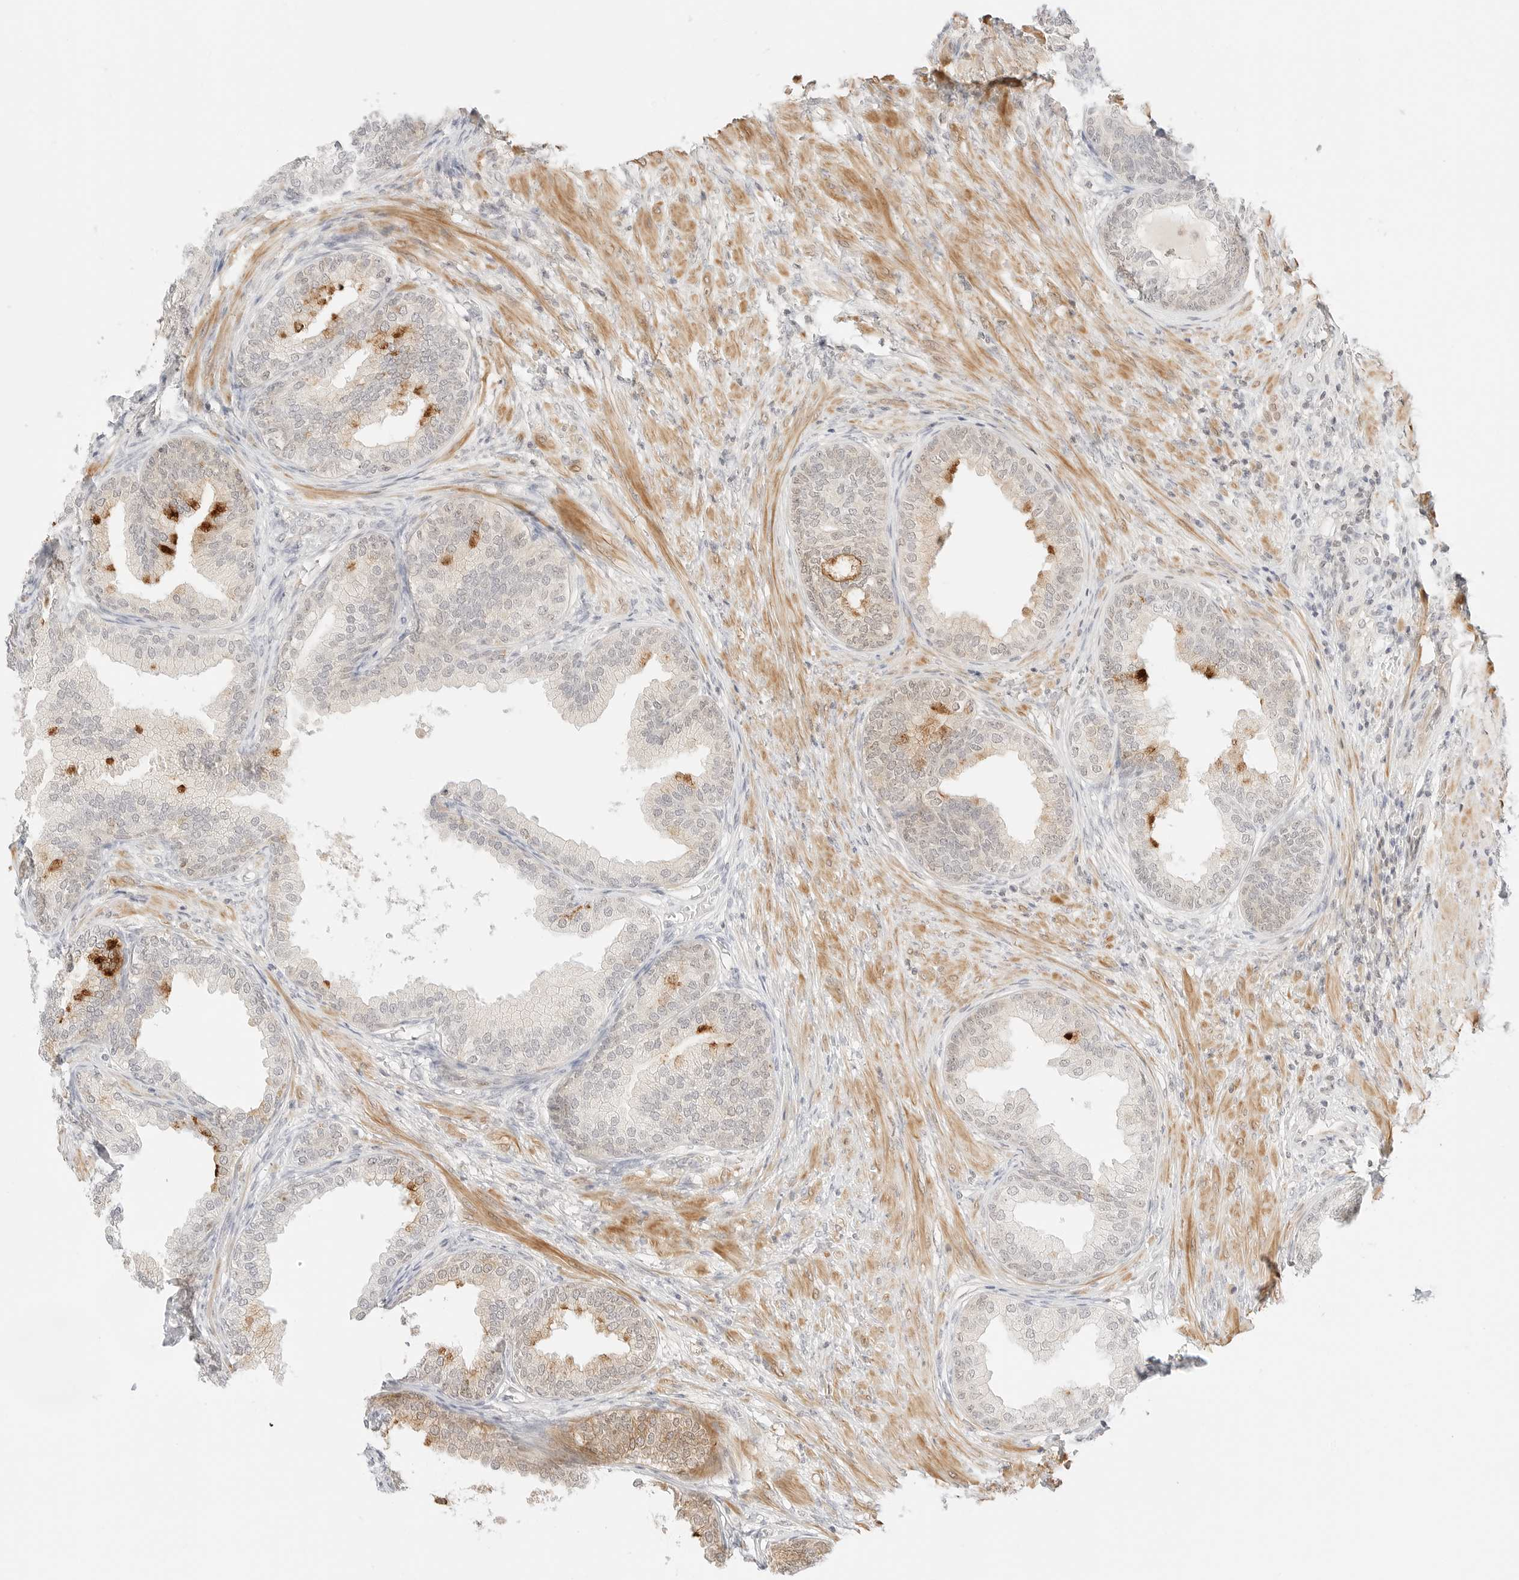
{"staining": {"intensity": "strong", "quantity": "<25%", "location": "cytoplasmic/membranous"}, "tissue": "prostate", "cell_type": "Glandular cells", "image_type": "normal", "snomed": [{"axis": "morphology", "description": "Normal tissue, NOS"}, {"axis": "topography", "description": "Prostate"}], "caption": "This image demonstrates immunohistochemistry staining of benign prostate, with medium strong cytoplasmic/membranous staining in about <25% of glandular cells.", "gene": "GNAS", "patient": {"sex": "male", "age": 76}}